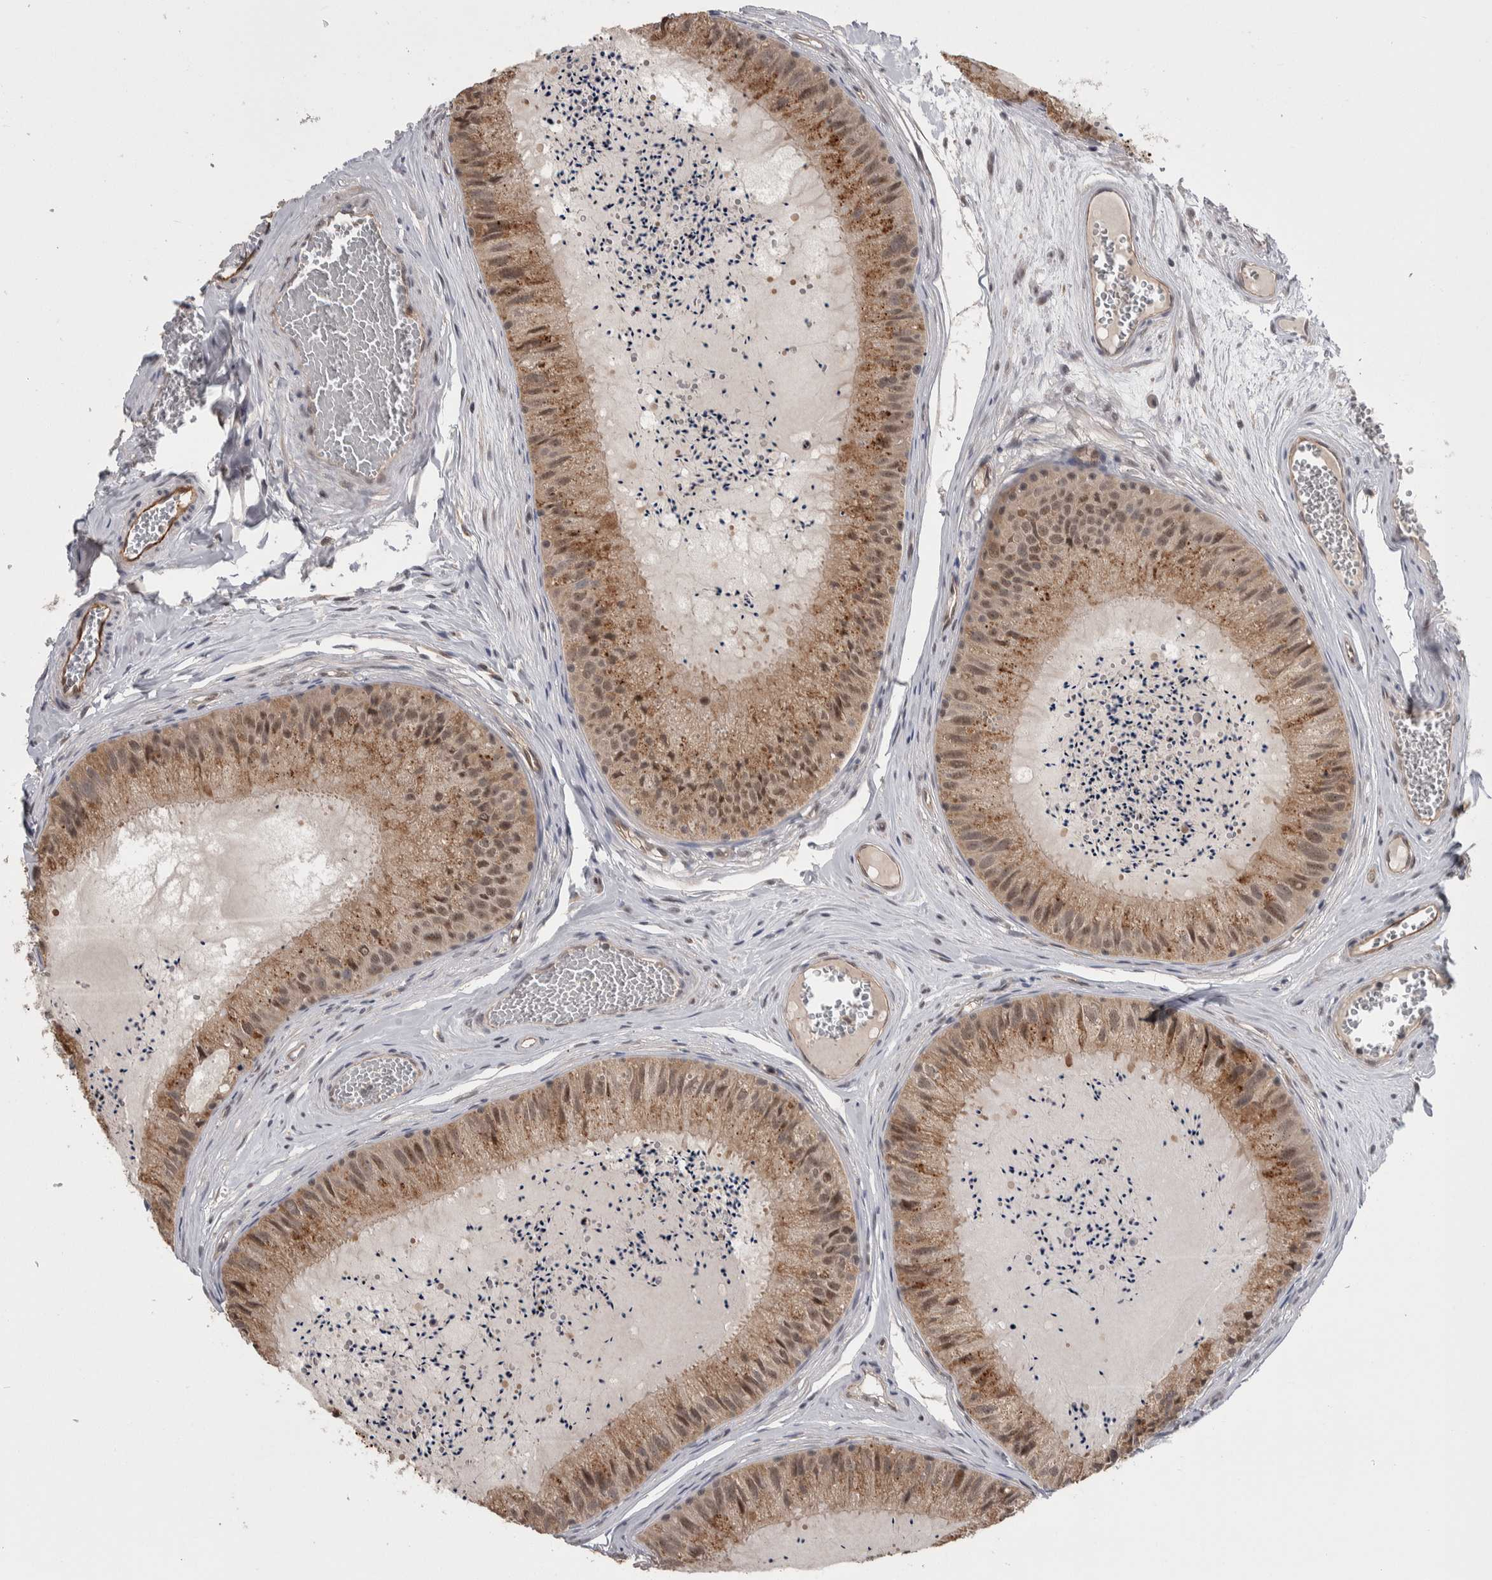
{"staining": {"intensity": "moderate", "quantity": ">75%", "location": "cytoplasmic/membranous,nuclear"}, "tissue": "epididymis", "cell_type": "Glandular cells", "image_type": "normal", "snomed": [{"axis": "morphology", "description": "Normal tissue, NOS"}, {"axis": "topography", "description": "Epididymis"}], "caption": "Immunohistochemistry of benign epididymis displays medium levels of moderate cytoplasmic/membranous,nuclear positivity in about >75% of glandular cells. (Stains: DAB (3,3'-diaminobenzidine) in brown, nuclei in blue, Microscopy: brightfield microscopy at high magnification).", "gene": "PRDM4", "patient": {"sex": "male", "age": 31}}